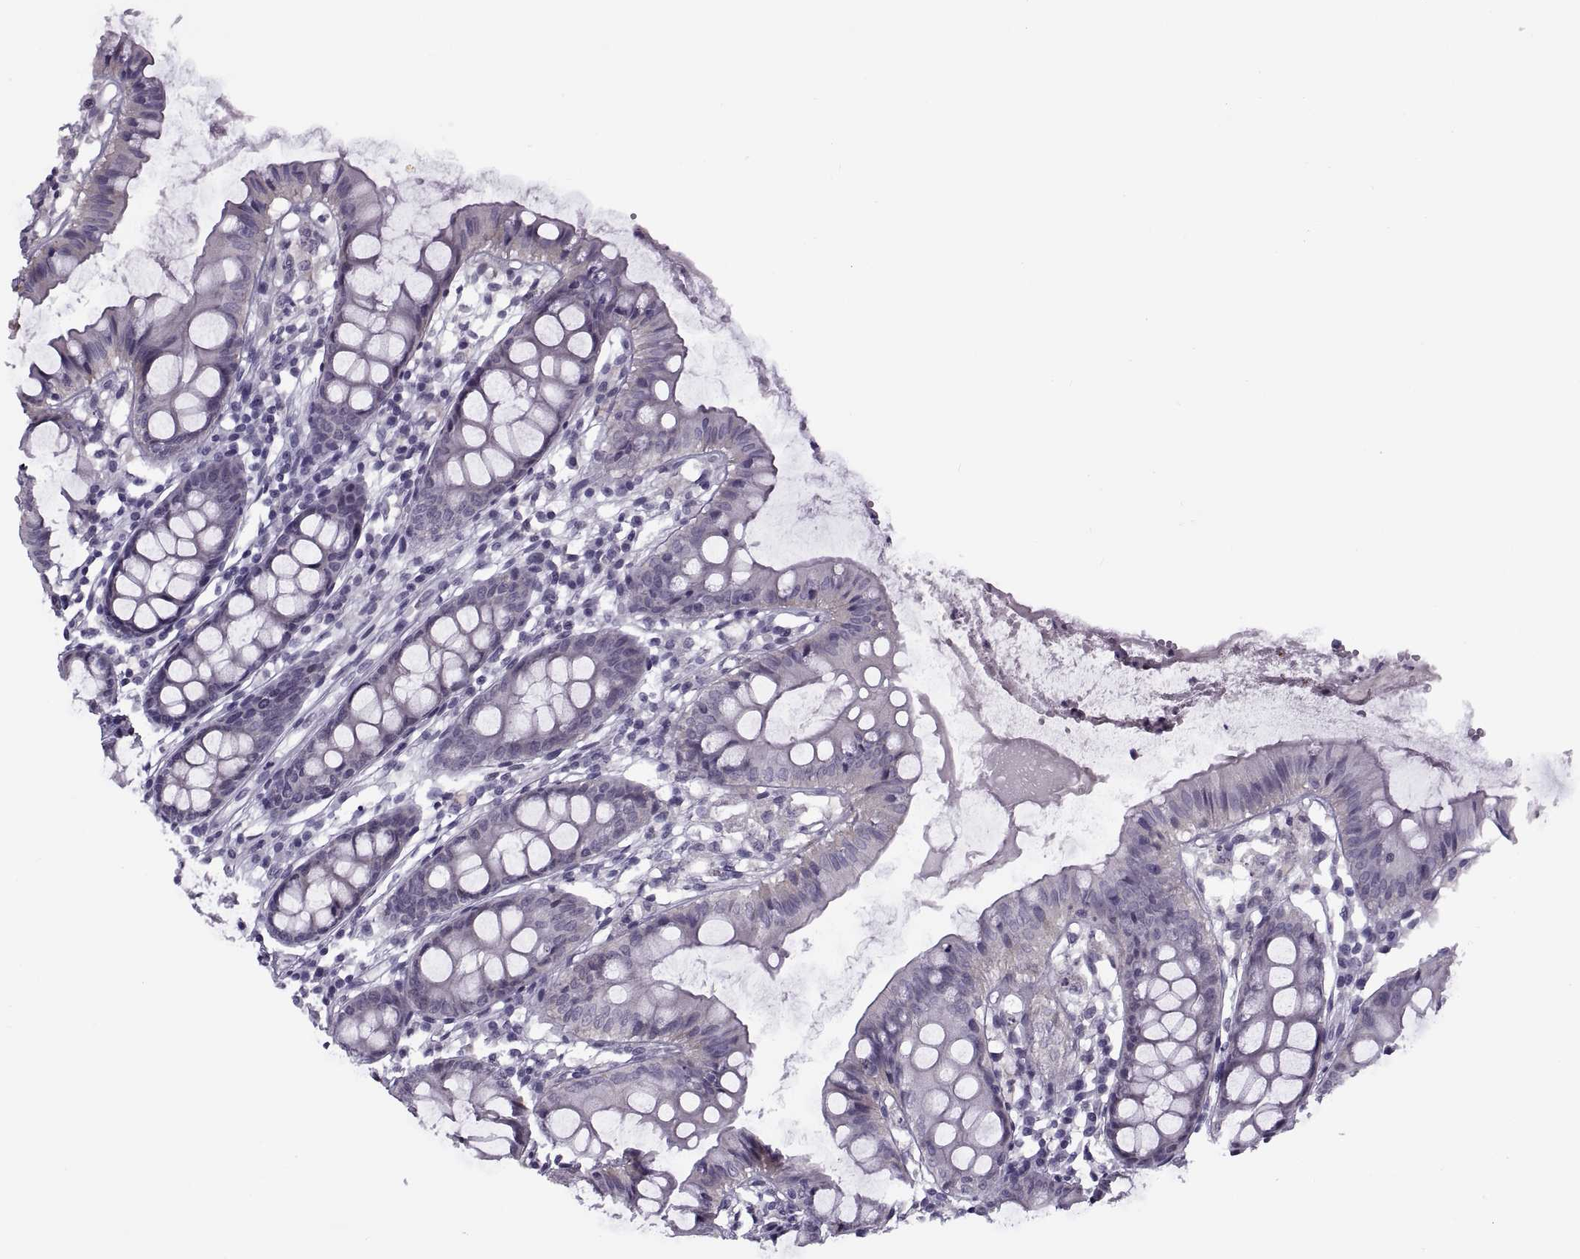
{"staining": {"intensity": "negative", "quantity": "none", "location": "none"}, "tissue": "colon", "cell_type": "Endothelial cells", "image_type": "normal", "snomed": [{"axis": "morphology", "description": "Normal tissue, NOS"}, {"axis": "topography", "description": "Colon"}], "caption": "Photomicrograph shows no protein expression in endothelial cells of benign colon. The staining is performed using DAB brown chromogen with nuclei counter-stained in using hematoxylin.", "gene": "TBC1D3B", "patient": {"sex": "female", "age": 84}}